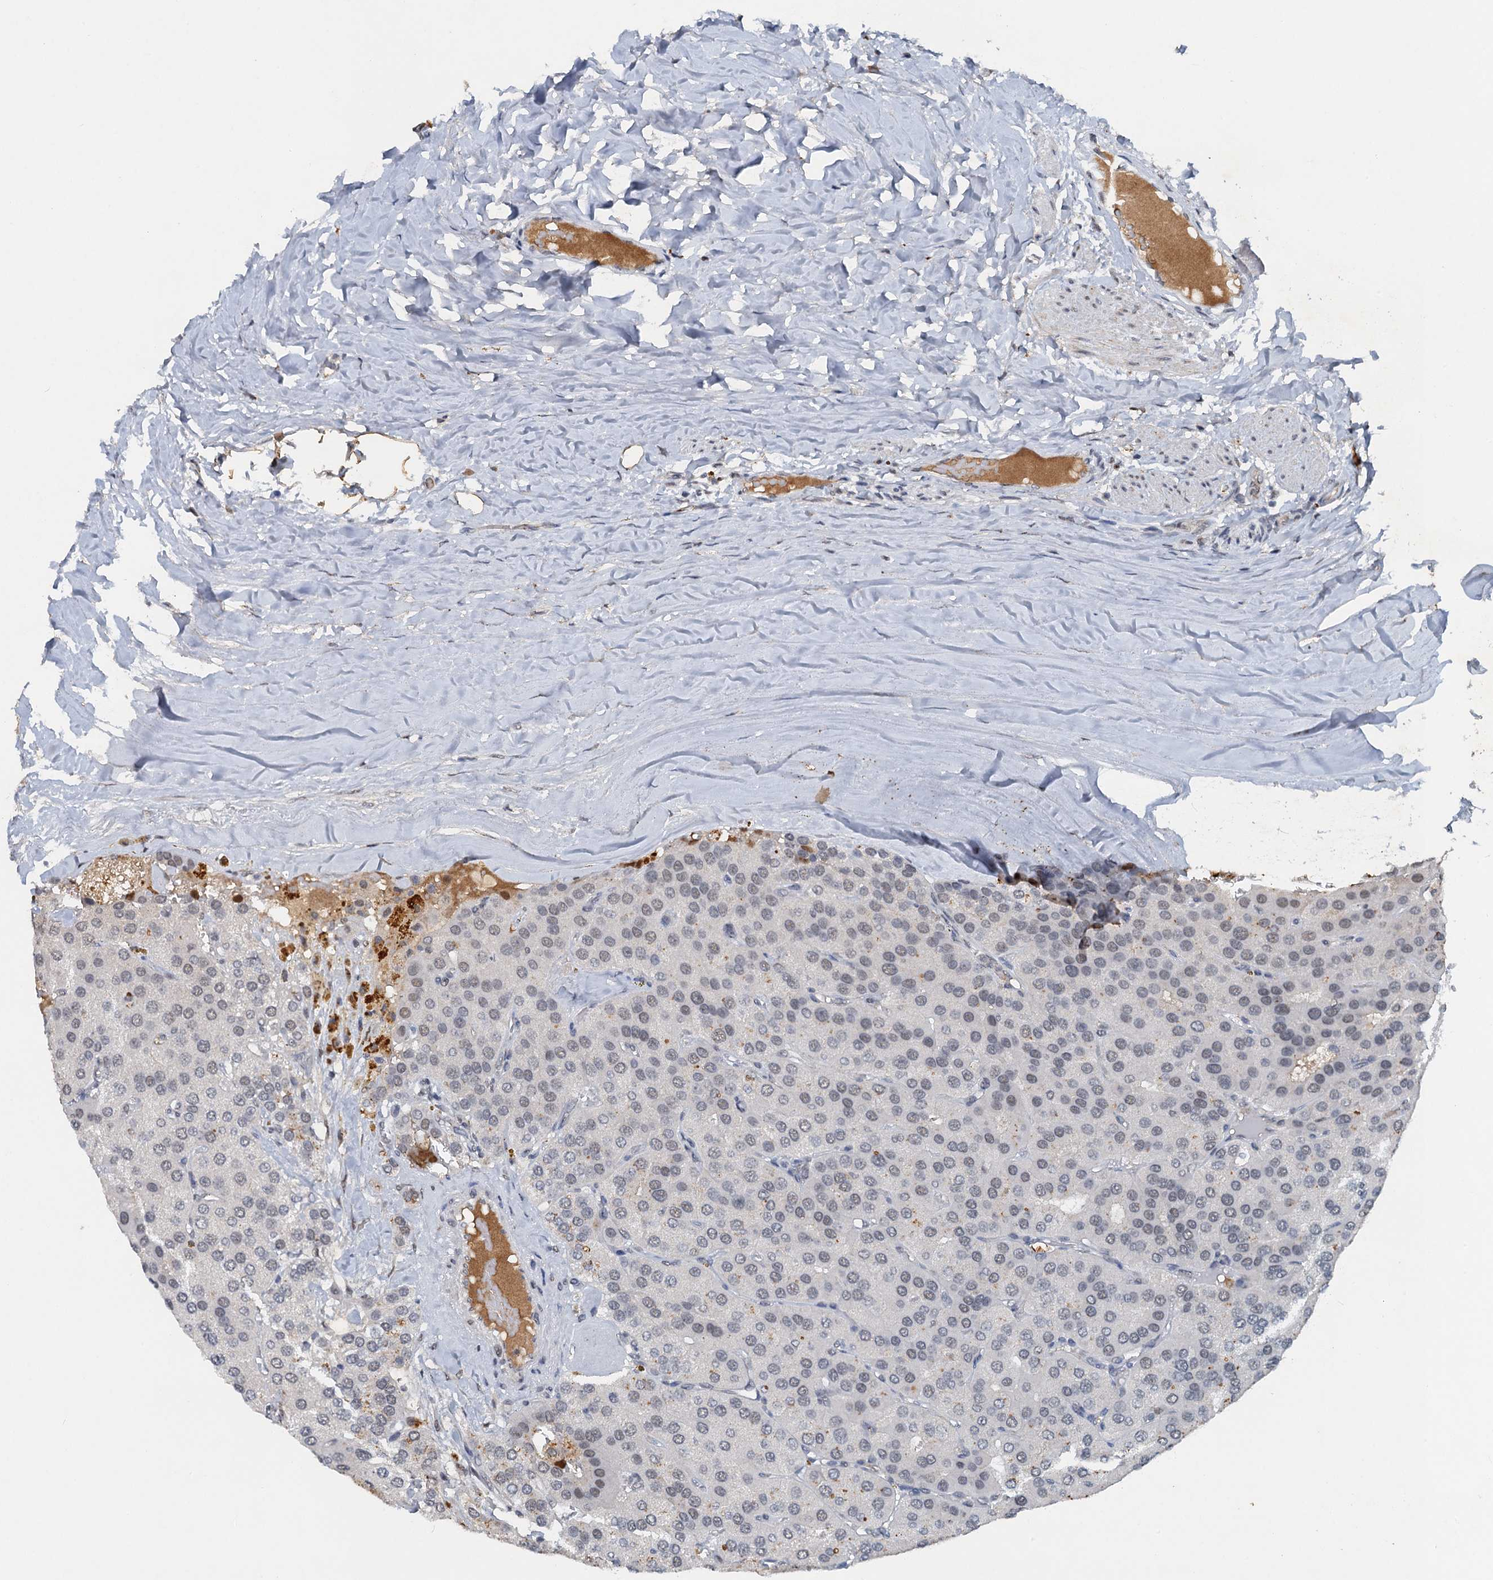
{"staining": {"intensity": "negative", "quantity": "none", "location": "none"}, "tissue": "parathyroid gland", "cell_type": "Glandular cells", "image_type": "normal", "snomed": [{"axis": "morphology", "description": "Normal tissue, NOS"}, {"axis": "morphology", "description": "Adenoma, NOS"}, {"axis": "topography", "description": "Parathyroid gland"}], "caption": "Immunohistochemistry (IHC) histopathology image of benign parathyroid gland: human parathyroid gland stained with DAB displays no significant protein positivity in glandular cells. Nuclei are stained in blue.", "gene": "CSTF3", "patient": {"sex": "female", "age": 86}}